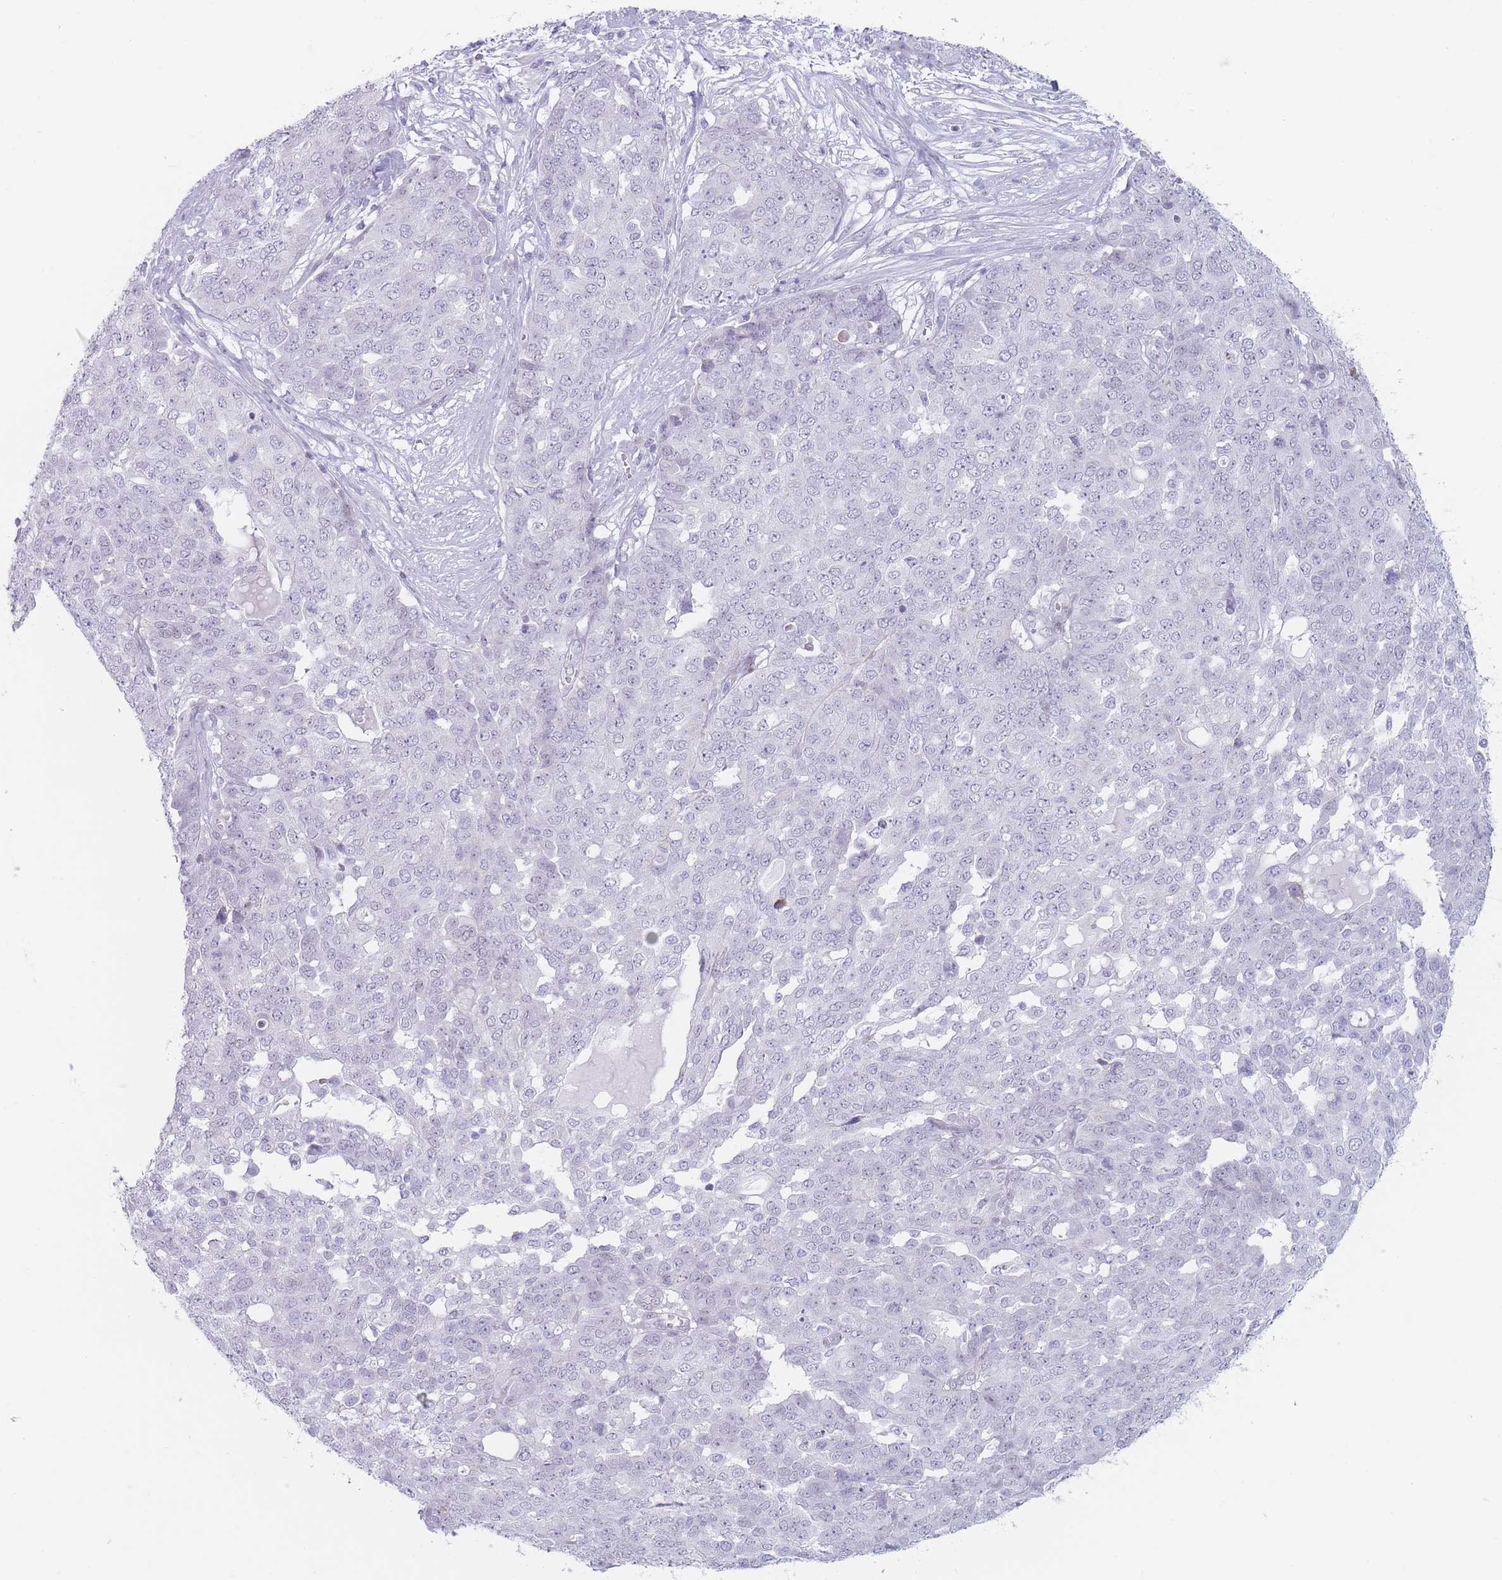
{"staining": {"intensity": "negative", "quantity": "none", "location": "none"}, "tissue": "ovarian cancer", "cell_type": "Tumor cells", "image_type": "cancer", "snomed": [{"axis": "morphology", "description": "Cystadenocarcinoma, serous, NOS"}, {"axis": "topography", "description": "Soft tissue"}, {"axis": "topography", "description": "Ovary"}], "caption": "Micrograph shows no significant protein staining in tumor cells of ovarian serous cystadenocarcinoma.", "gene": "IFNA6", "patient": {"sex": "female", "age": 57}}